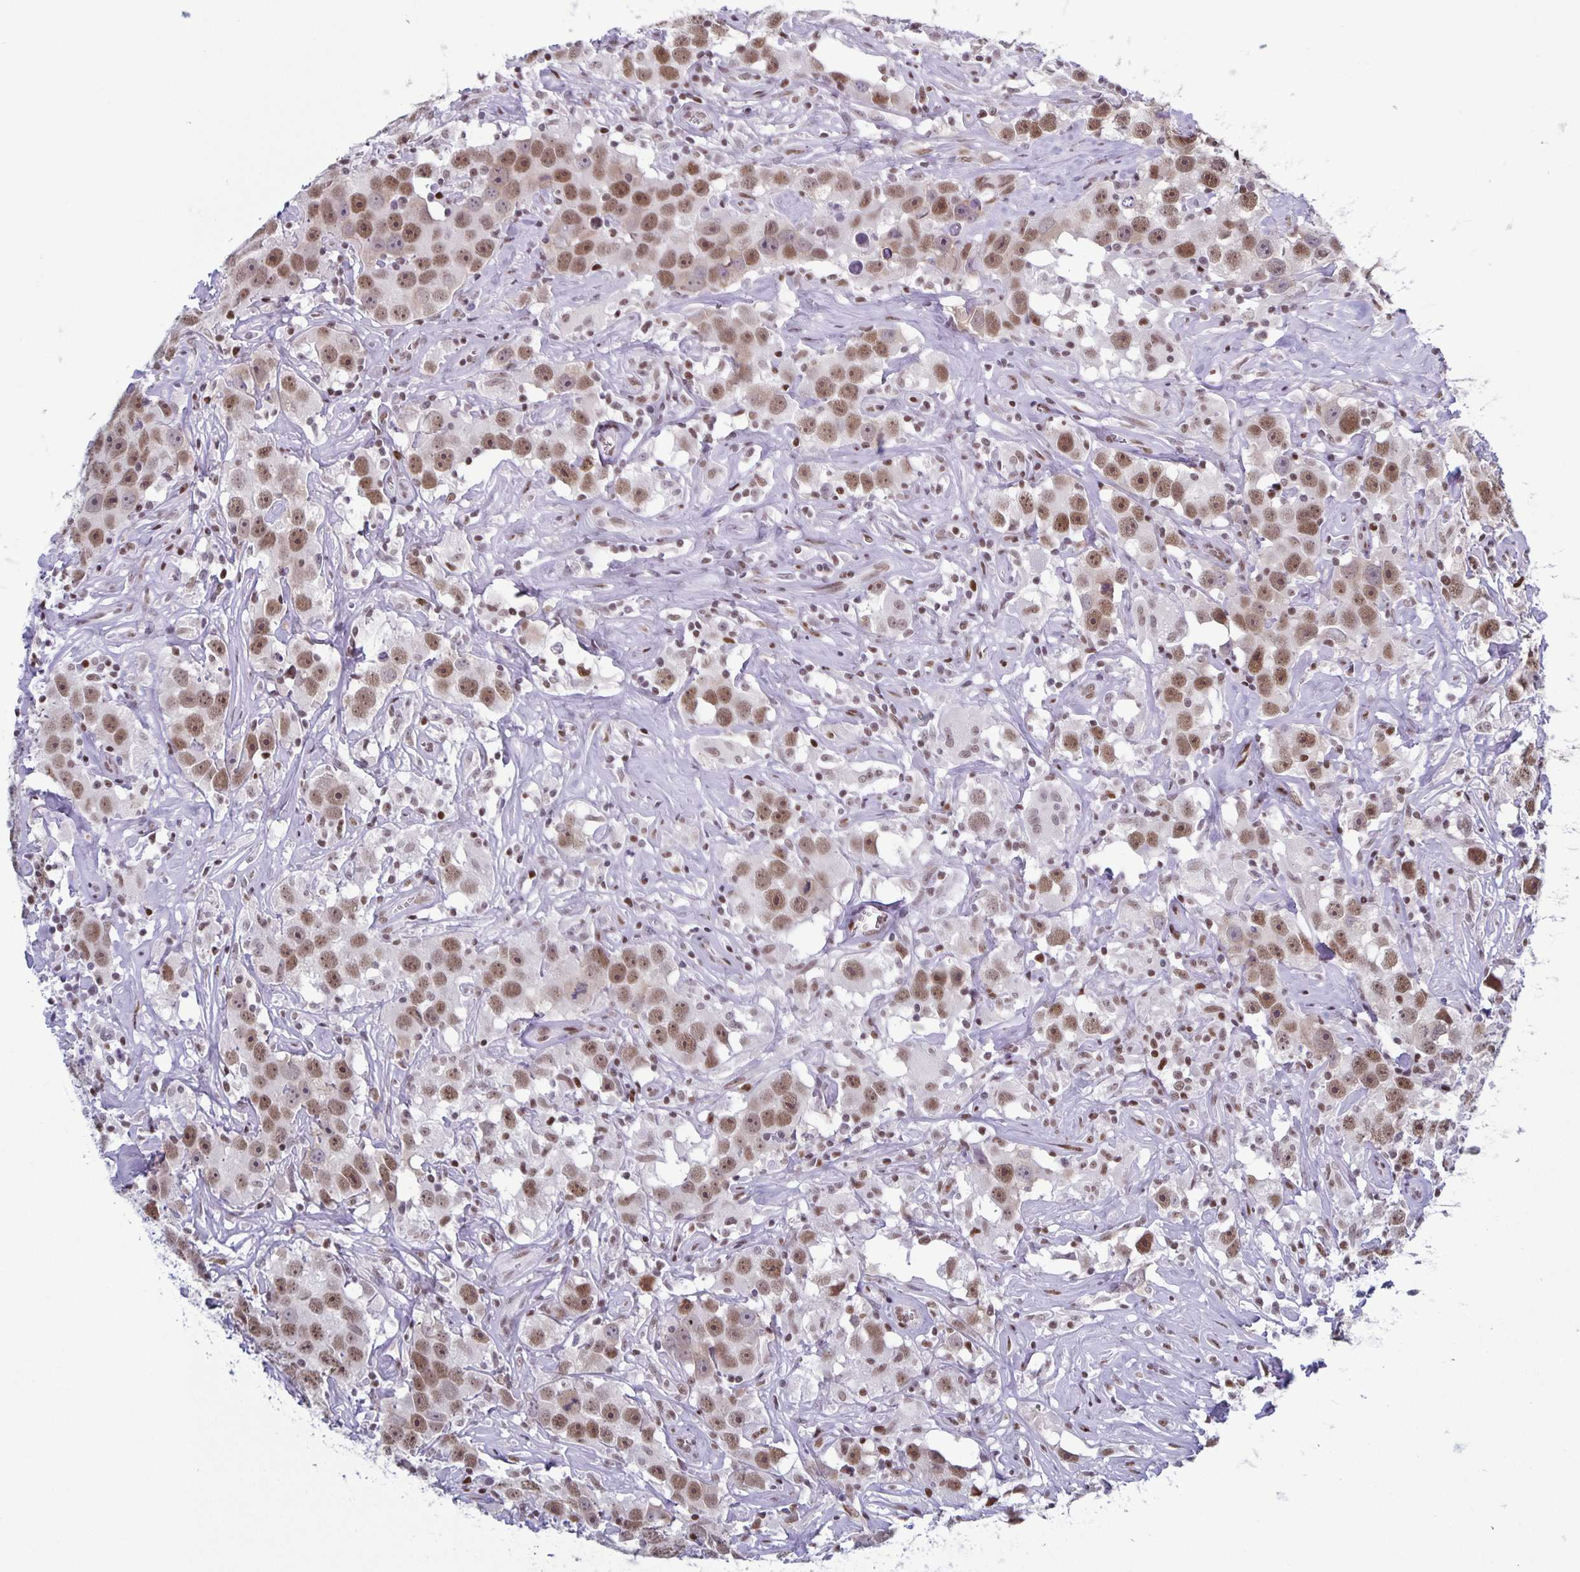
{"staining": {"intensity": "moderate", "quantity": ">75%", "location": "nuclear"}, "tissue": "testis cancer", "cell_type": "Tumor cells", "image_type": "cancer", "snomed": [{"axis": "morphology", "description": "Seminoma, NOS"}, {"axis": "topography", "description": "Testis"}], "caption": "Protein analysis of testis cancer tissue exhibits moderate nuclear staining in about >75% of tumor cells. The protein is shown in brown color, while the nuclei are stained blue.", "gene": "JUND", "patient": {"sex": "male", "age": 49}}